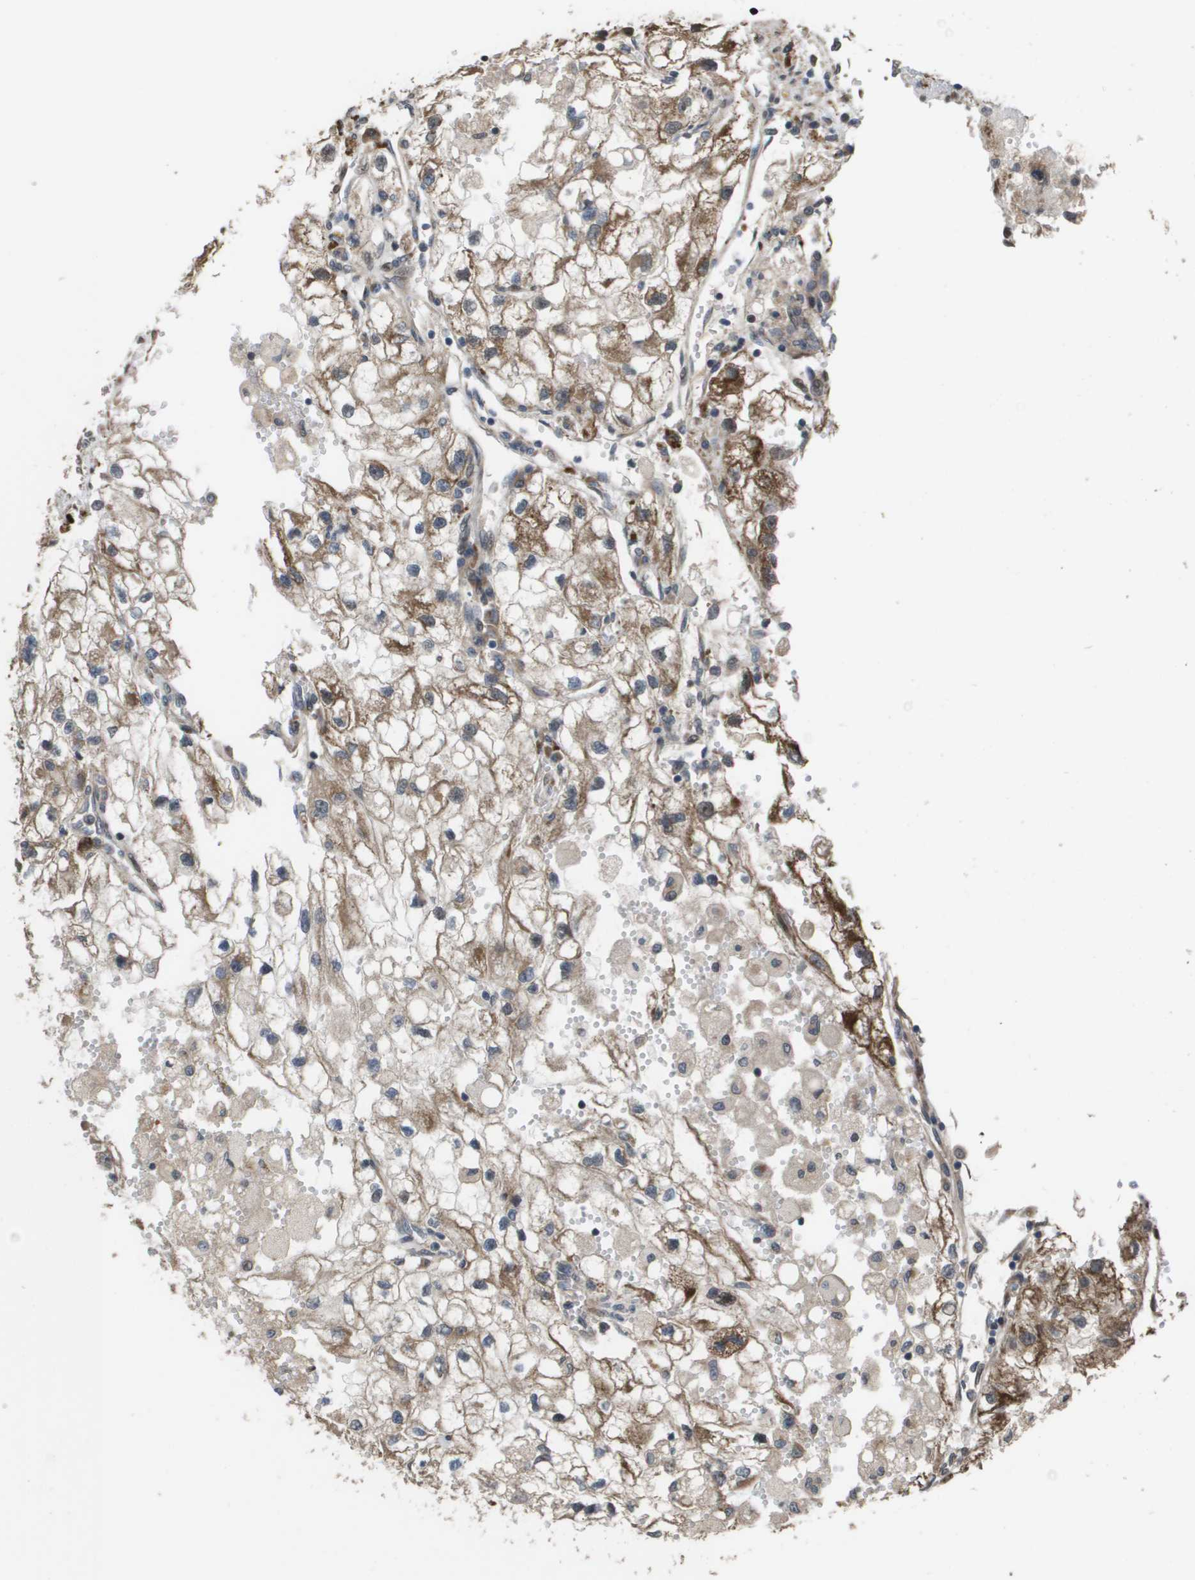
{"staining": {"intensity": "moderate", "quantity": "<25%", "location": "cytoplasmic/membranous"}, "tissue": "renal cancer", "cell_type": "Tumor cells", "image_type": "cancer", "snomed": [{"axis": "morphology", "description": "Adenocarcinoma, NOS"}, {"axis": "topography", "description": "Kidney"}], "caption": "Protein analysis of renal adenocarcinoma tissue exhibits moderate cytoplasmic/membranous expression in approximately <25% of tumor cells.", "gene": "AXIN2", "patient": {"sex": "female", "age": 70}}